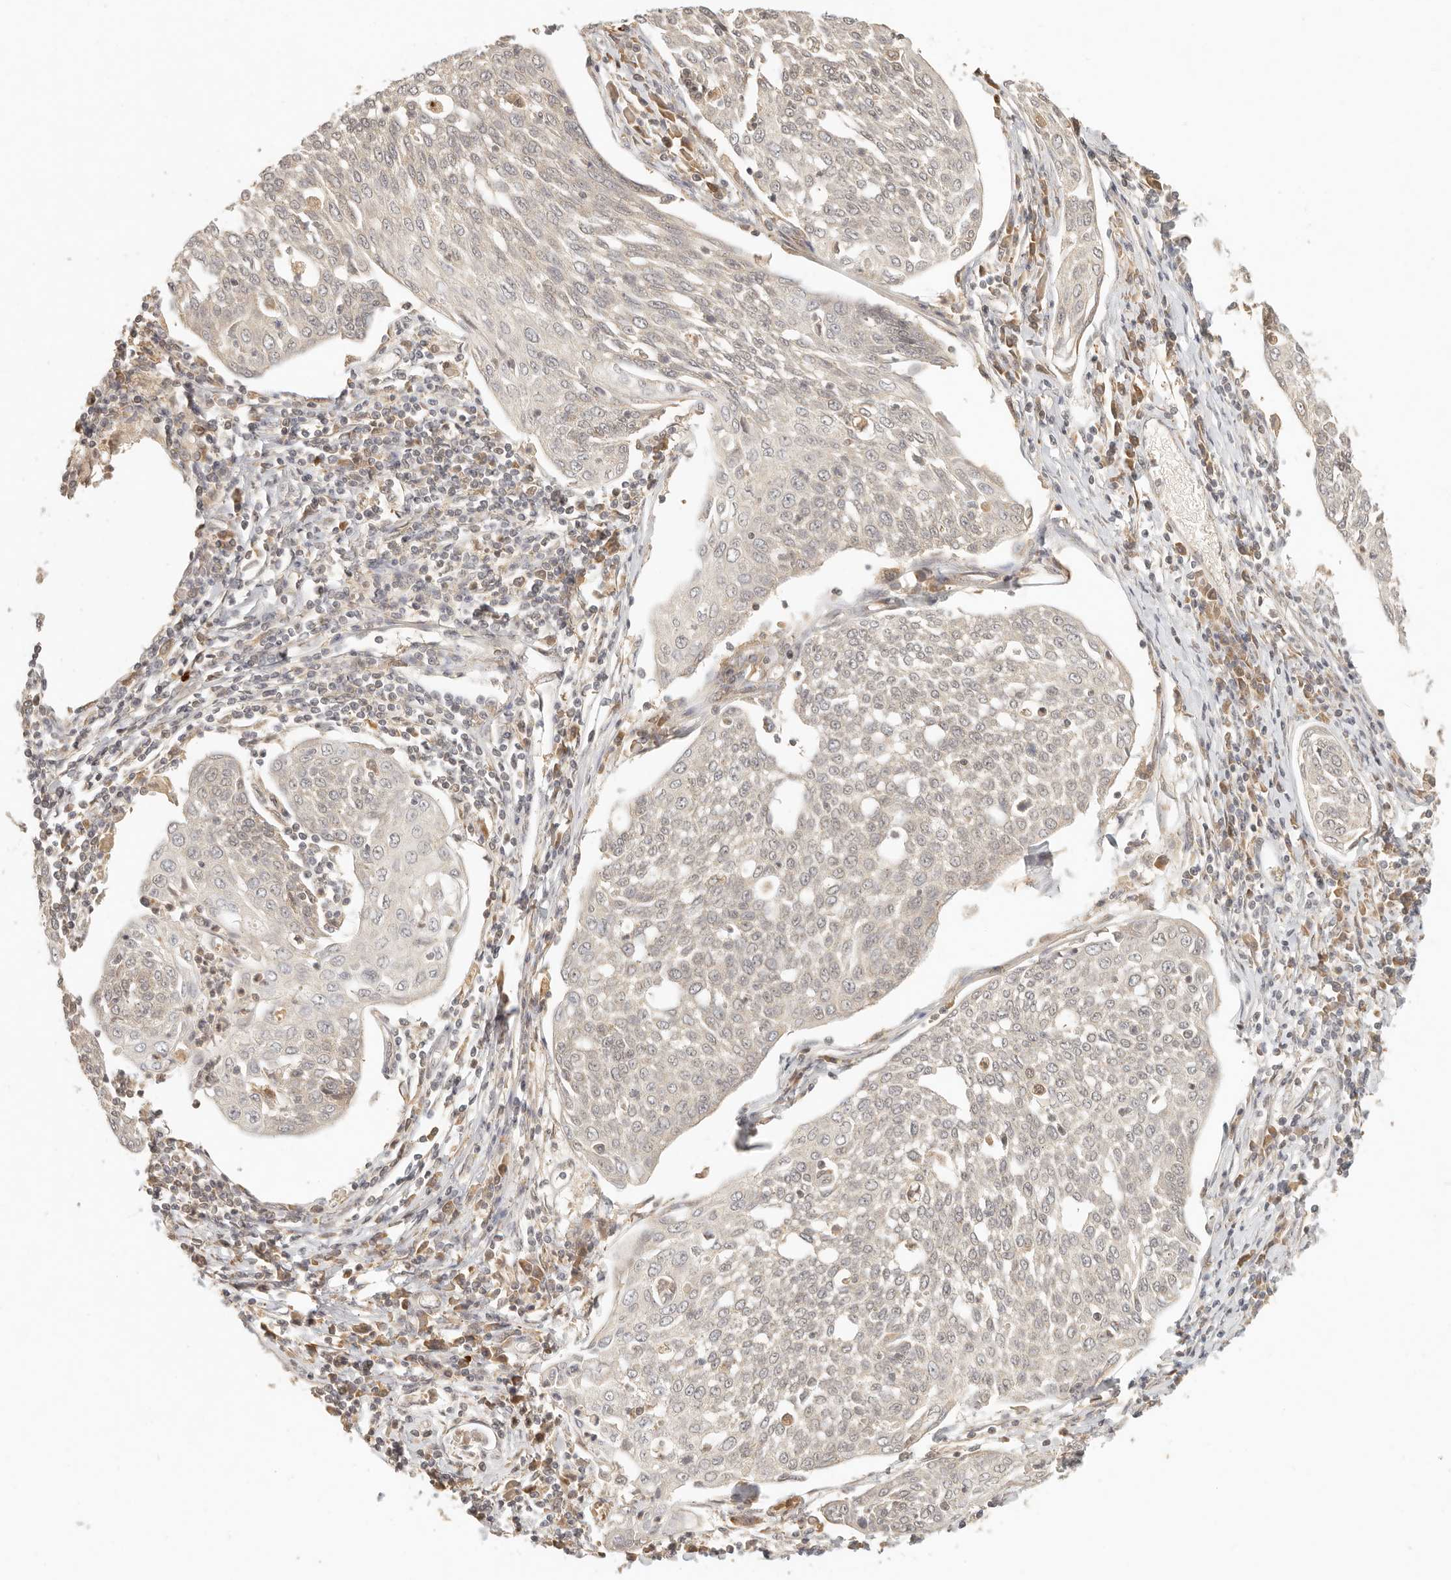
{"staining": {"intensity": "negative", "quantity": "none", "location": "none"}, "tissue": "cervical cancer", "cell_type": "Tumor cells", "image_type": "cancer", "snomed": [{"axis": "morphology", "description": "Squamous cell carcinoma, NOS"}, {"axis": "topography", "description": "Cervix"}], "caption": "The IHC photomicrograph has no significant staining in tumor cells of cervical cancer (squamous cell carcinoma) tissue.", "gene": "INTS11", "patient": {"sex": "female", "age": 34}}